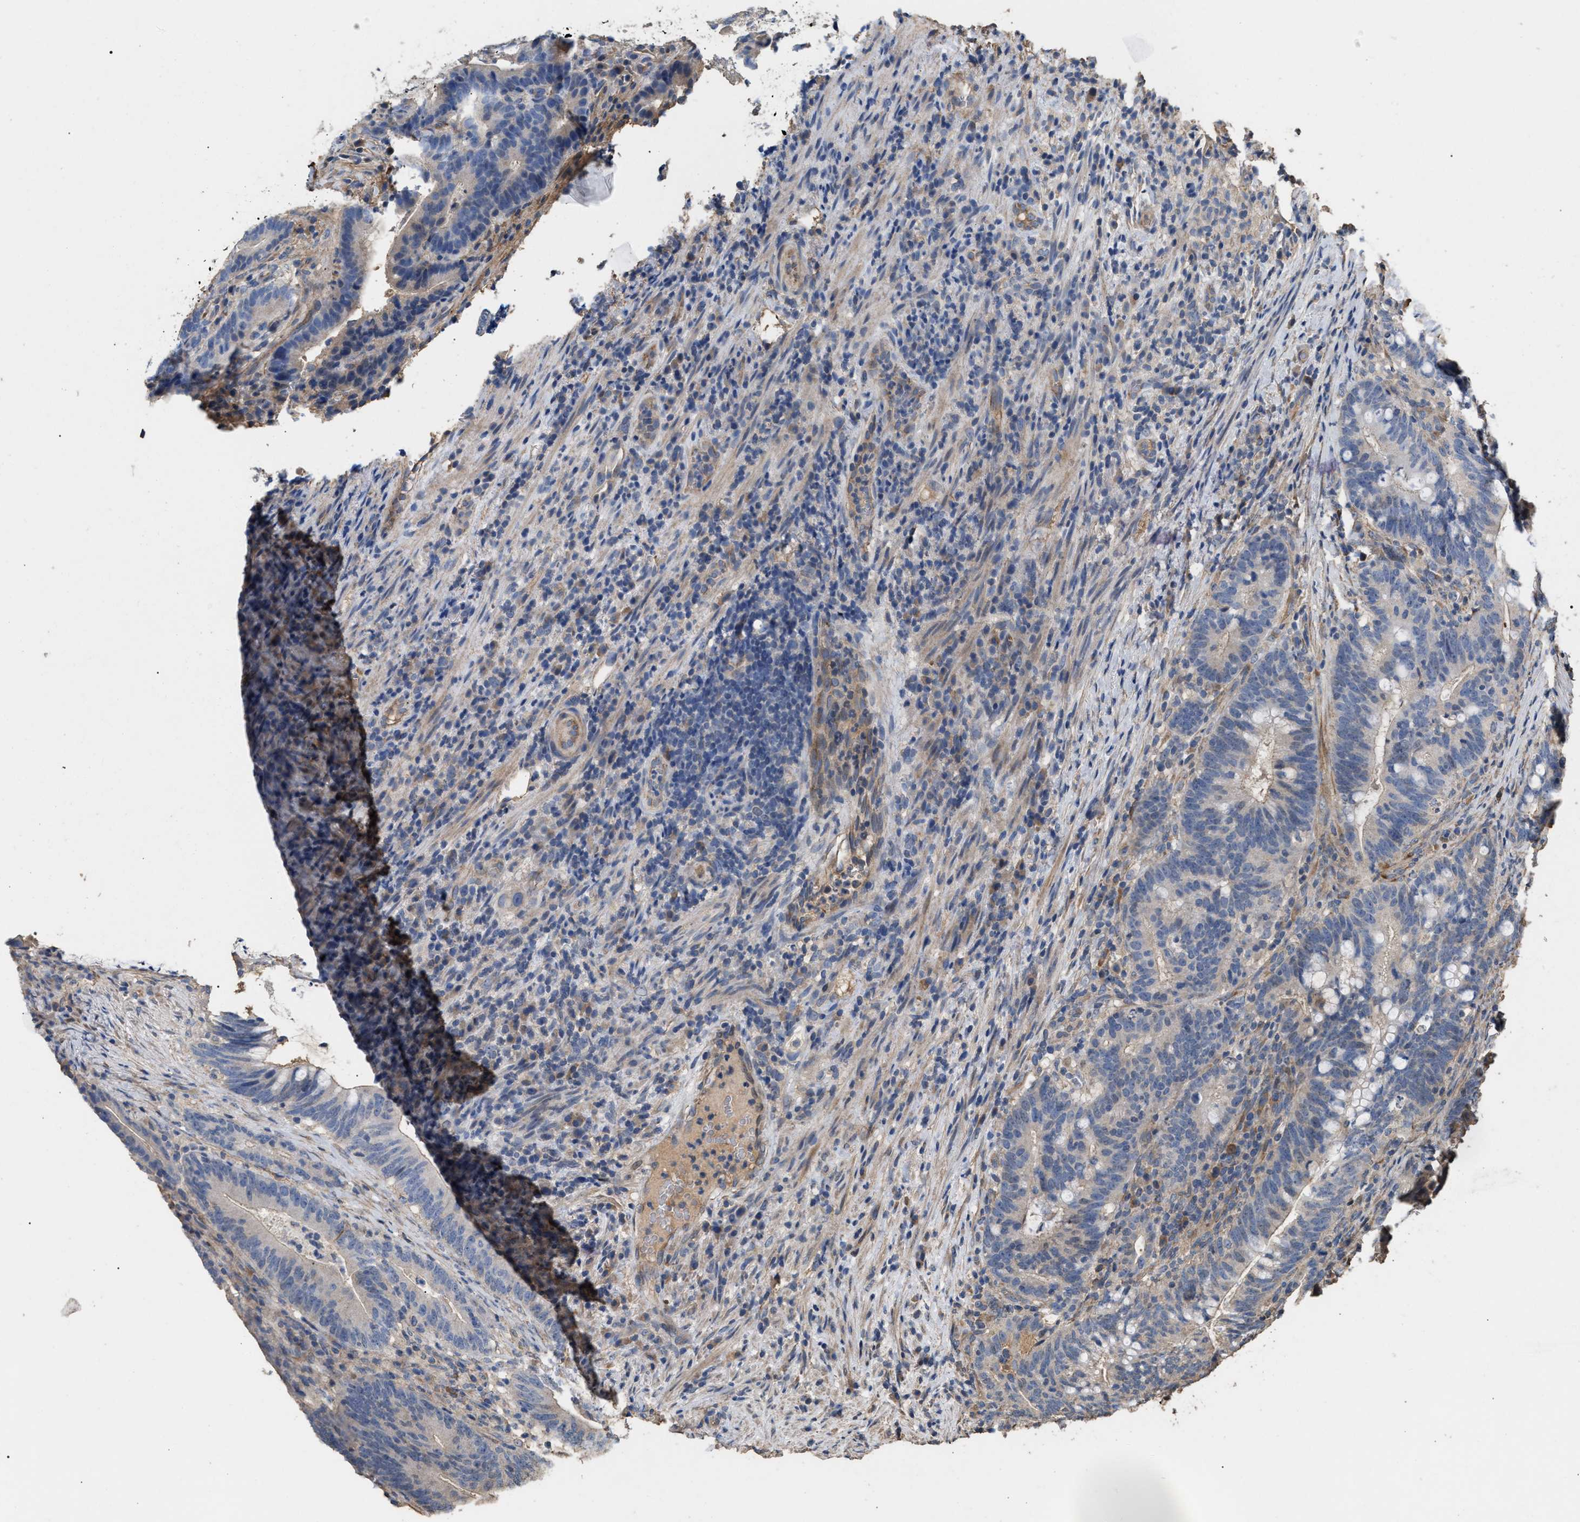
{"staining": {"intensity": "negative", "quantity": "none", "location": "none"}, "tissue": "colorectal cancer", "cell_type": "Tumor cells", "image_type": "cancer", "snomed": [{"axis": "morphology", "description": "Adenocarcinoma, NOS"}, {"axis": "topography", "description": "Colon"}], "caption": "The histopathology image exhibits no significant staining in tumor cells of adenocarcinoma (colorectal). (IHC, brightfield microscopy, high magnification).", "gene": "HTRA3", "patient": {"sex": "female", "age": 66}}